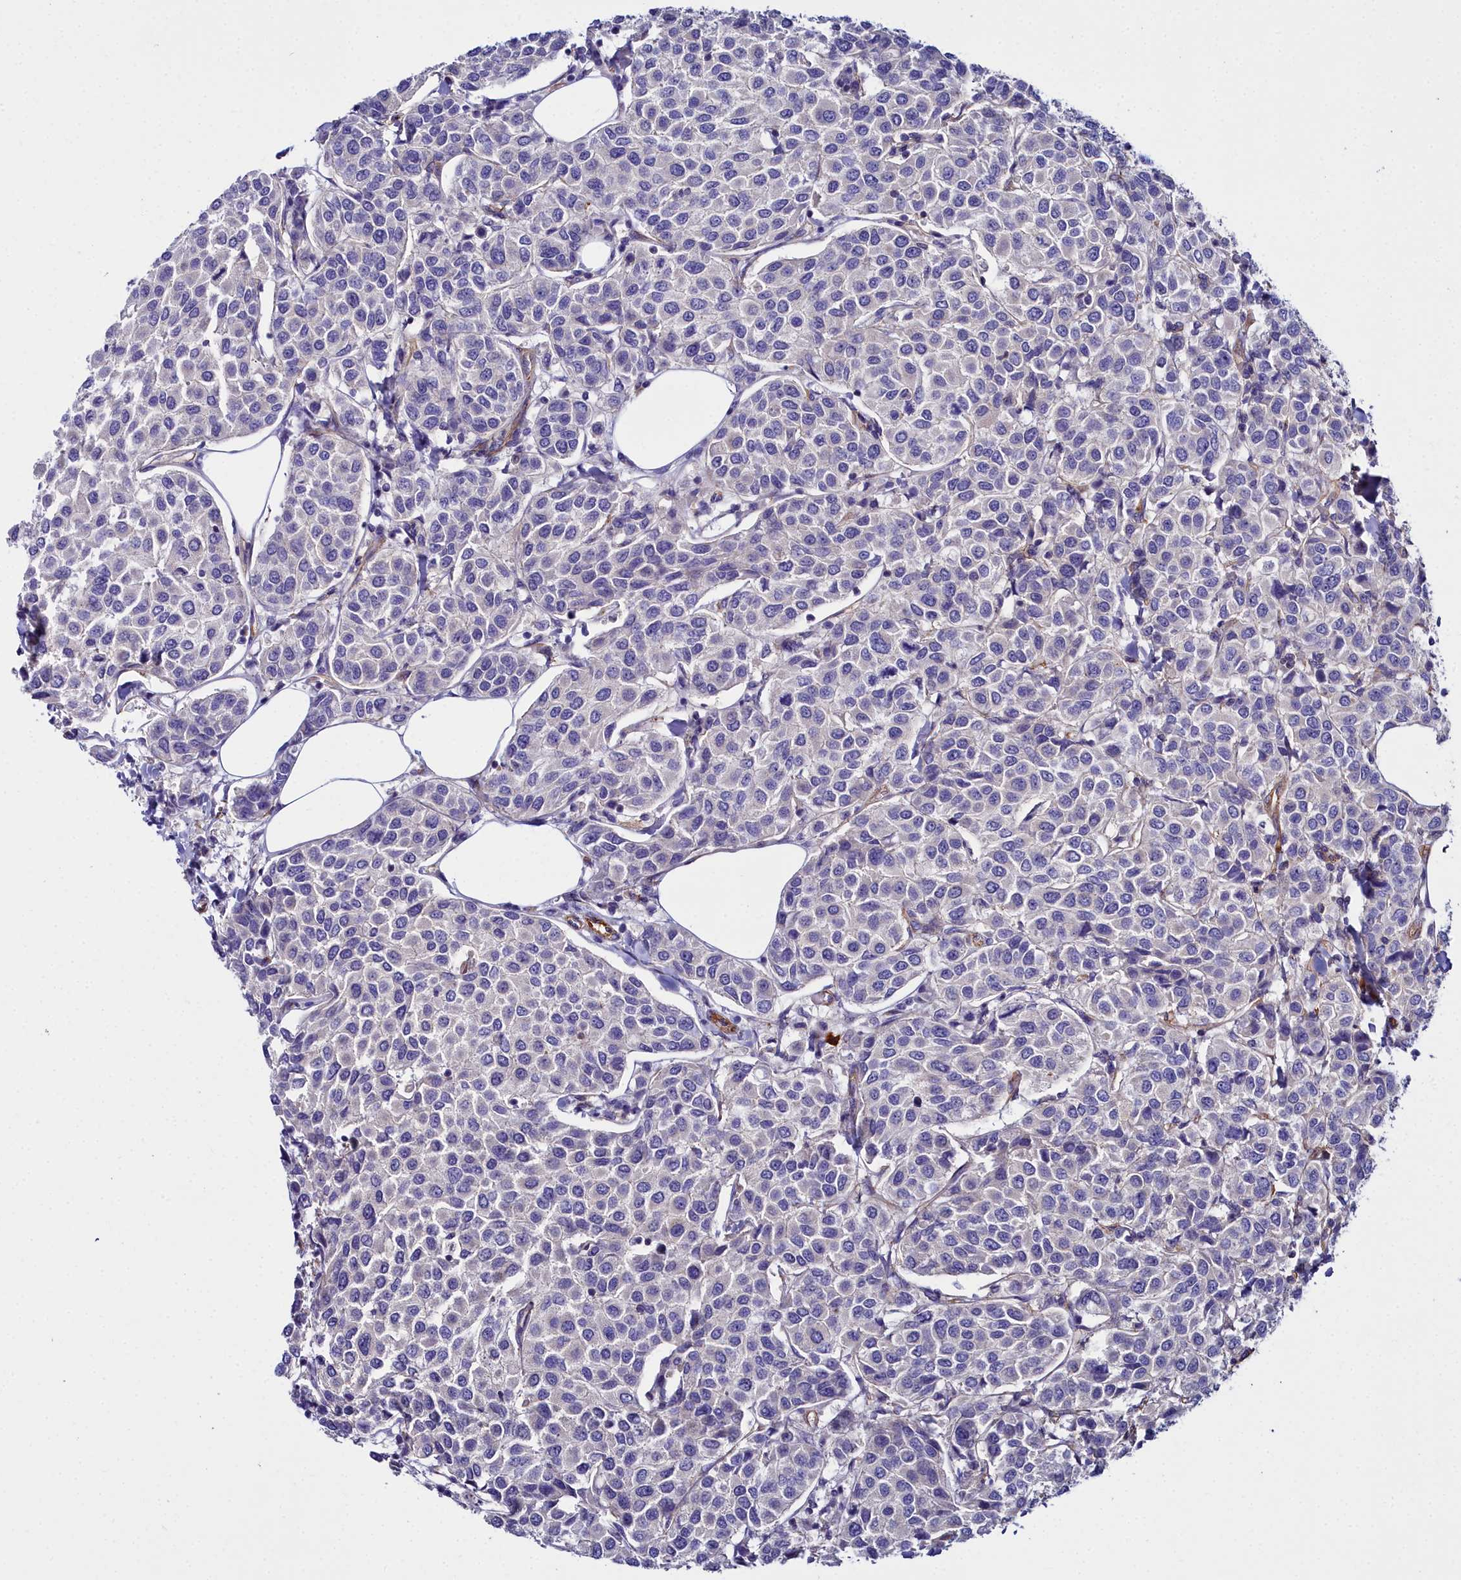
{"staining": {"intensity": "negative", "quantity": "none", "location": "none"}, "tissue": "breast cancer", "cell_type": "Tumor cells", "image_type": "cancer", "snomed": [{"axis": "morphology", "description": "Duct carcinoma"}, {"axis": "topography", "description": "Breast"}], "caption": "Breast cancer (invasive ductal carcinoma) was stained to show a protein in brown. There is no significant expression in tumor cells.", "gene": "FADS3", "patient": {"sex": "female", "age": 55}}